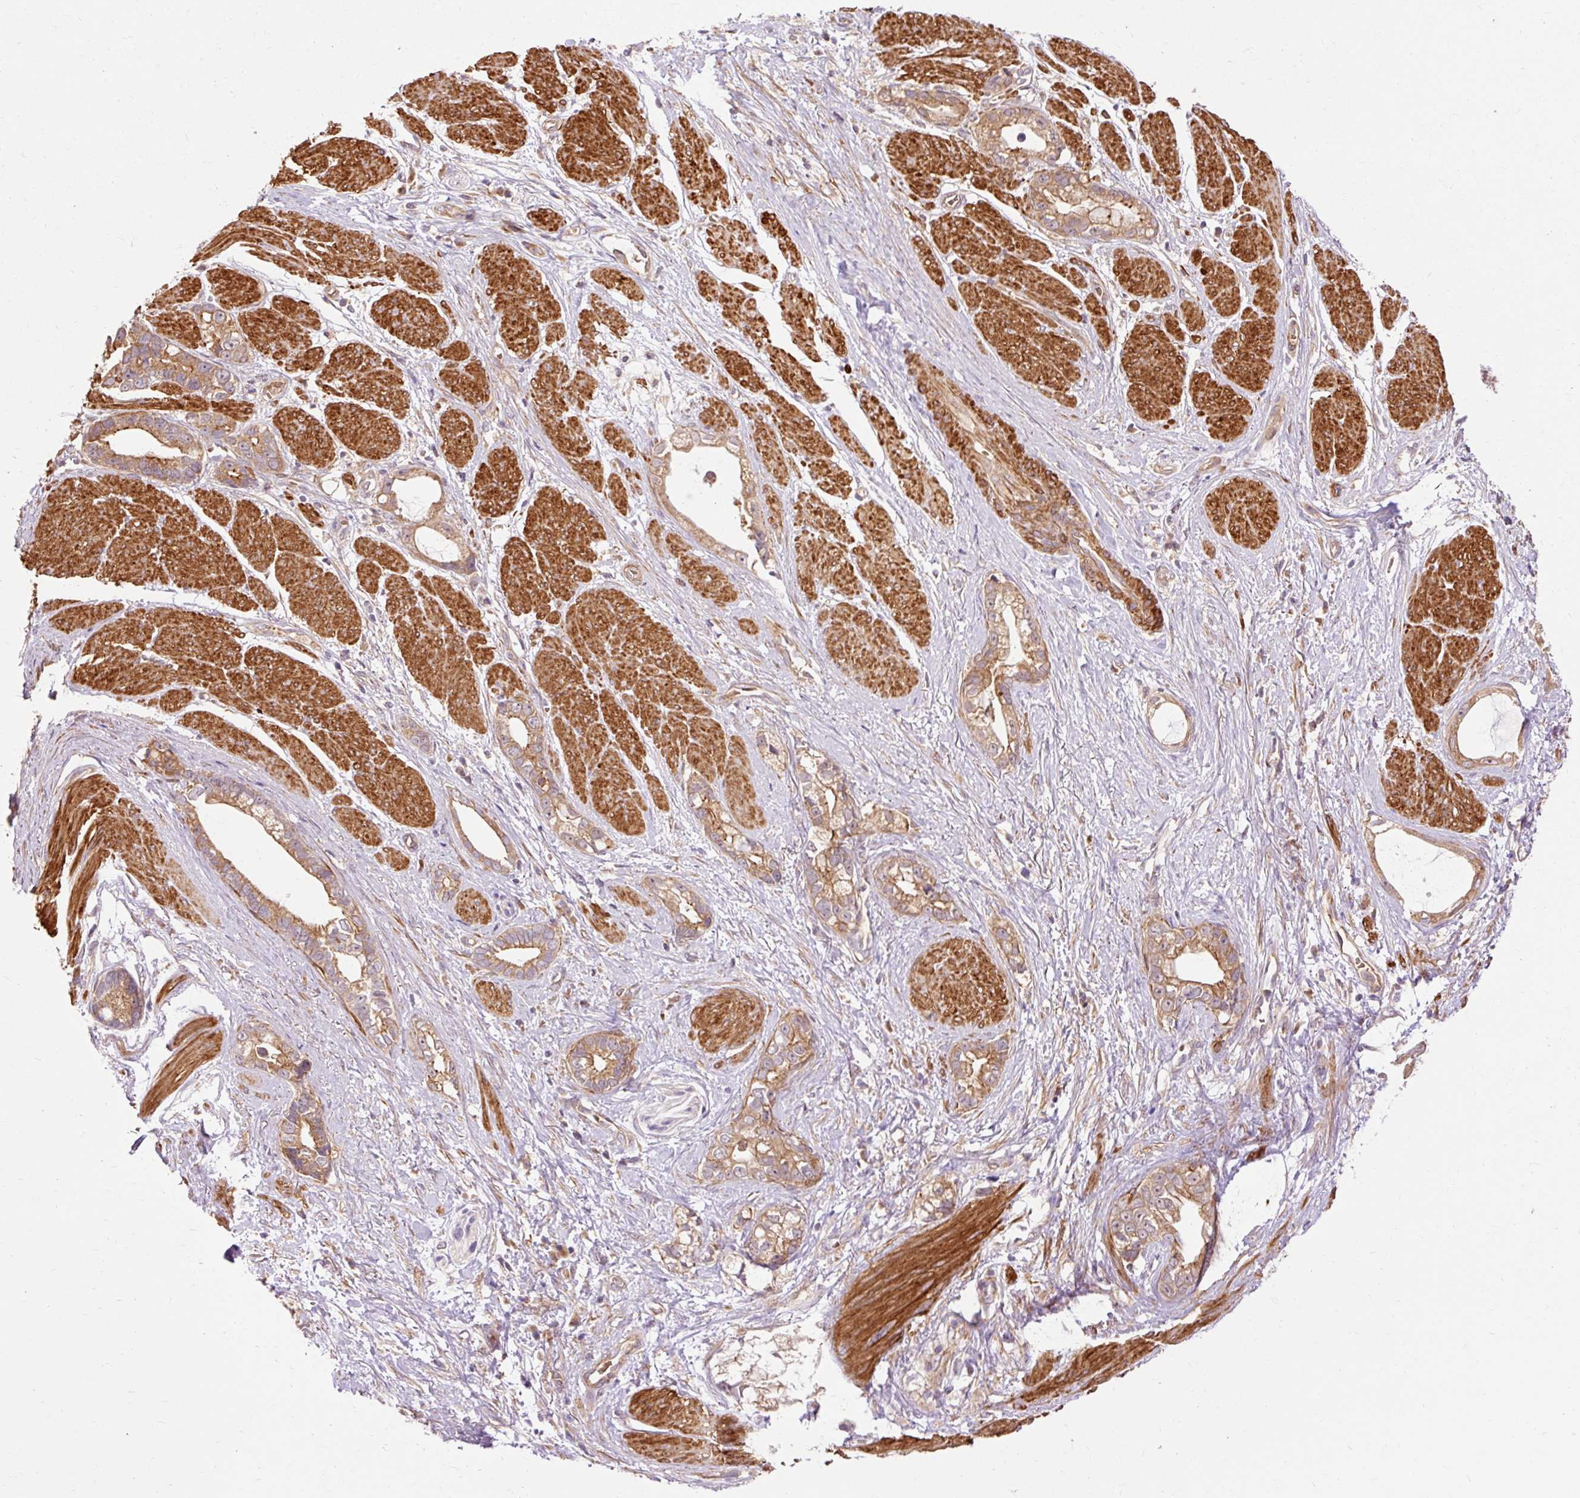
{"staining": {"intensity": "moderate", "quantity": ">75%", "location": "cytoplasmic/membranous"}, "tissue": "stomach cancer", "cell_type": "Tumor cells", "image_type": "cancer", "snomed": [{"axis": "morphology", "description": "Adenocarcinoma, NOS"}, {"axis": "topography", "description": "Stomach"}], "caption": "The image displays immunohistochemical staining of stomach cancer. There is moderate cytoplasmic/membranous expression is seen in approximately >75% of tumor cells. Nuclei are stained in blue.", "gene": "RIPOR3", "patient": {"sex": "male", "age": 55}}